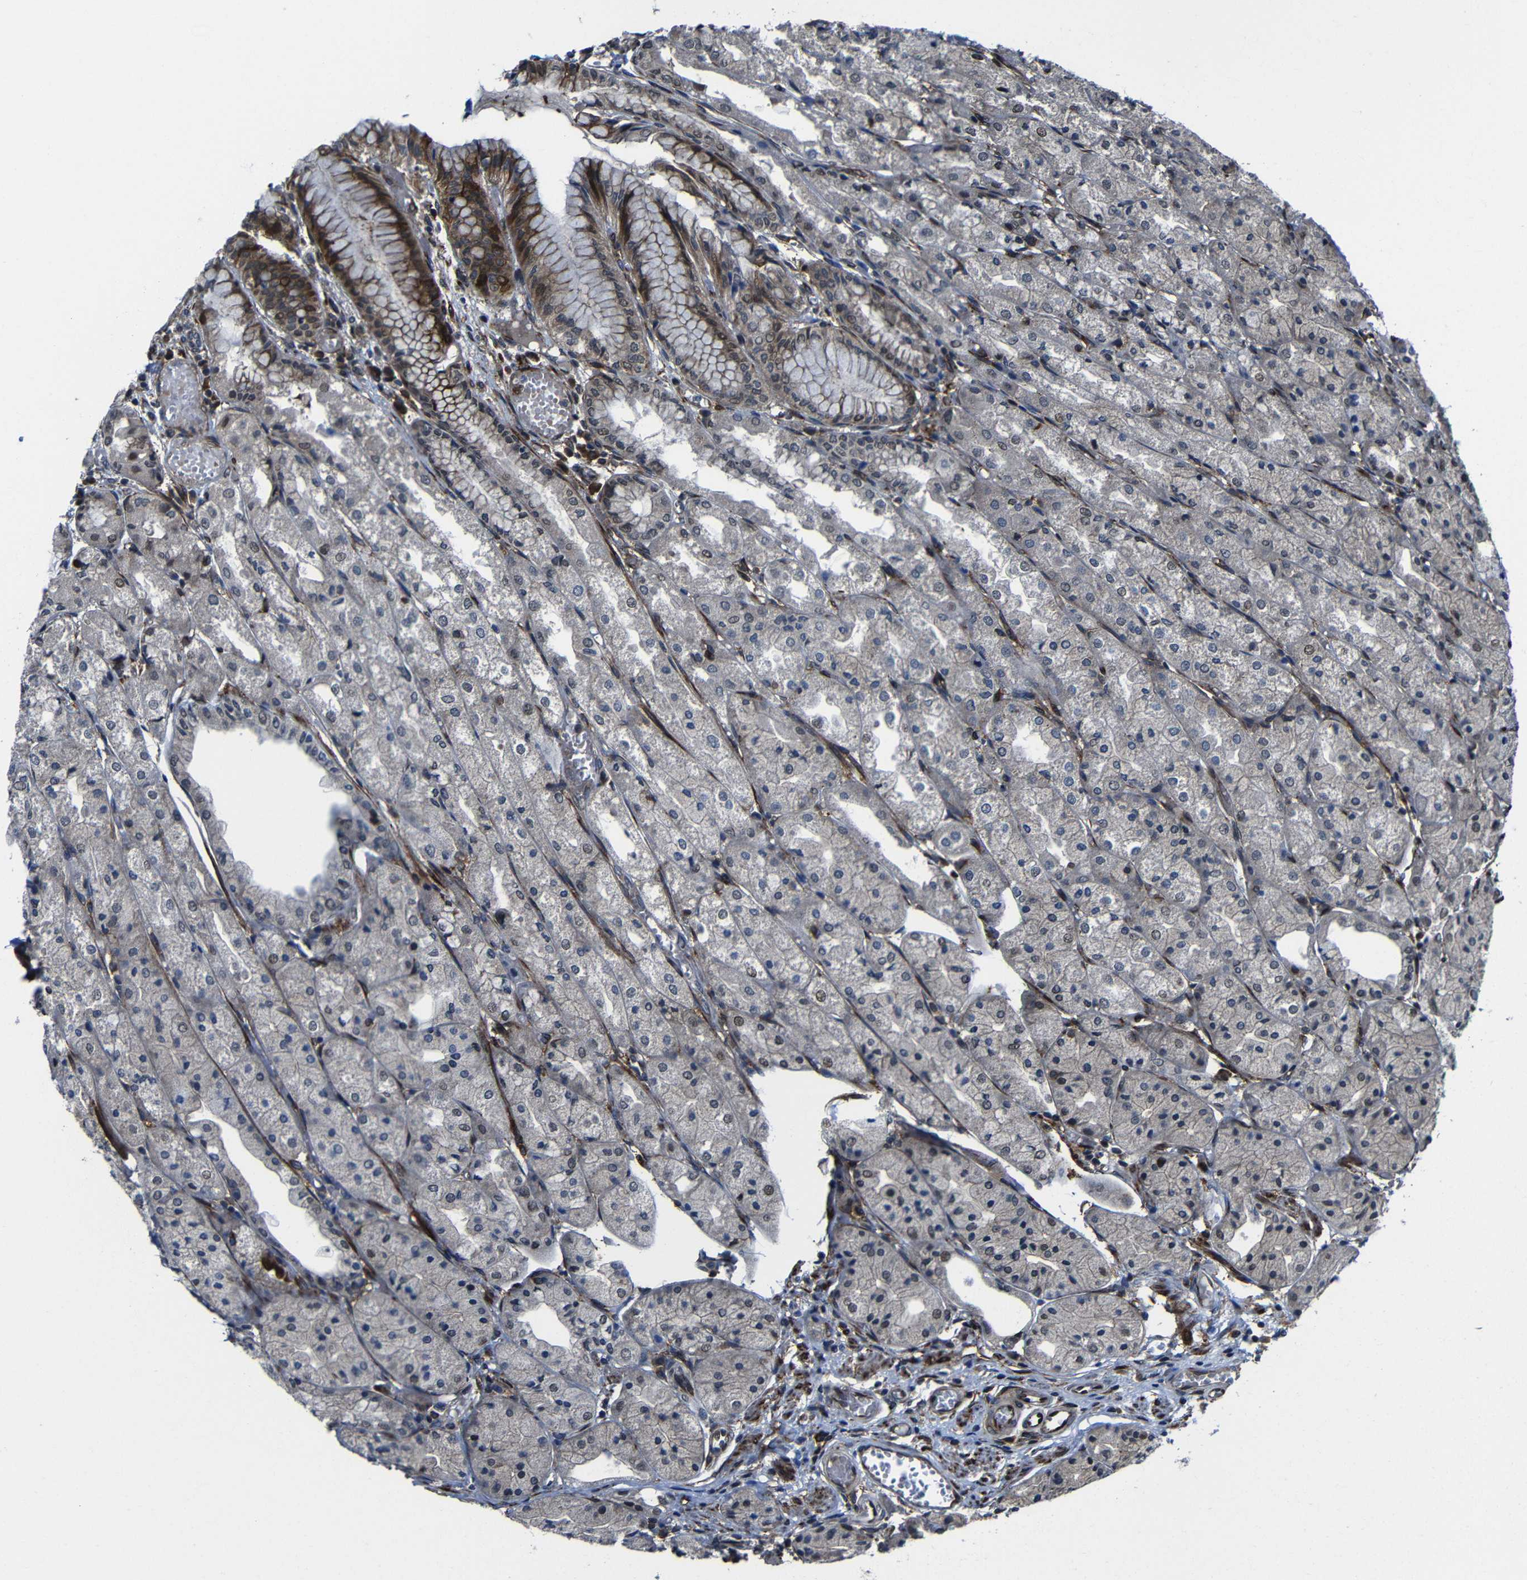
{"staining": {"intensity": "strong", "quantity": "25%-75%", "location": "cytoplasmic/membranous"}, "tissue": "stomach", "cell_type": "Glandular cells", "image_type": "normal", "snomed": [{"axis": "morphology", "description": "Normal tissue, NOS"}, {"axis": "topography", "description": "Stomach, upper"}], "caption": "An image of human stomach stained for a protein shows strong cytoplasmic/membranous brown staining in glandular cells. (DAB (3,3'-diaminobenzidine) = brown stain, brightfield microscopy at high magnification).", "gene": "KIAA0513", "patient": {"sex": "male", "age": 72}}